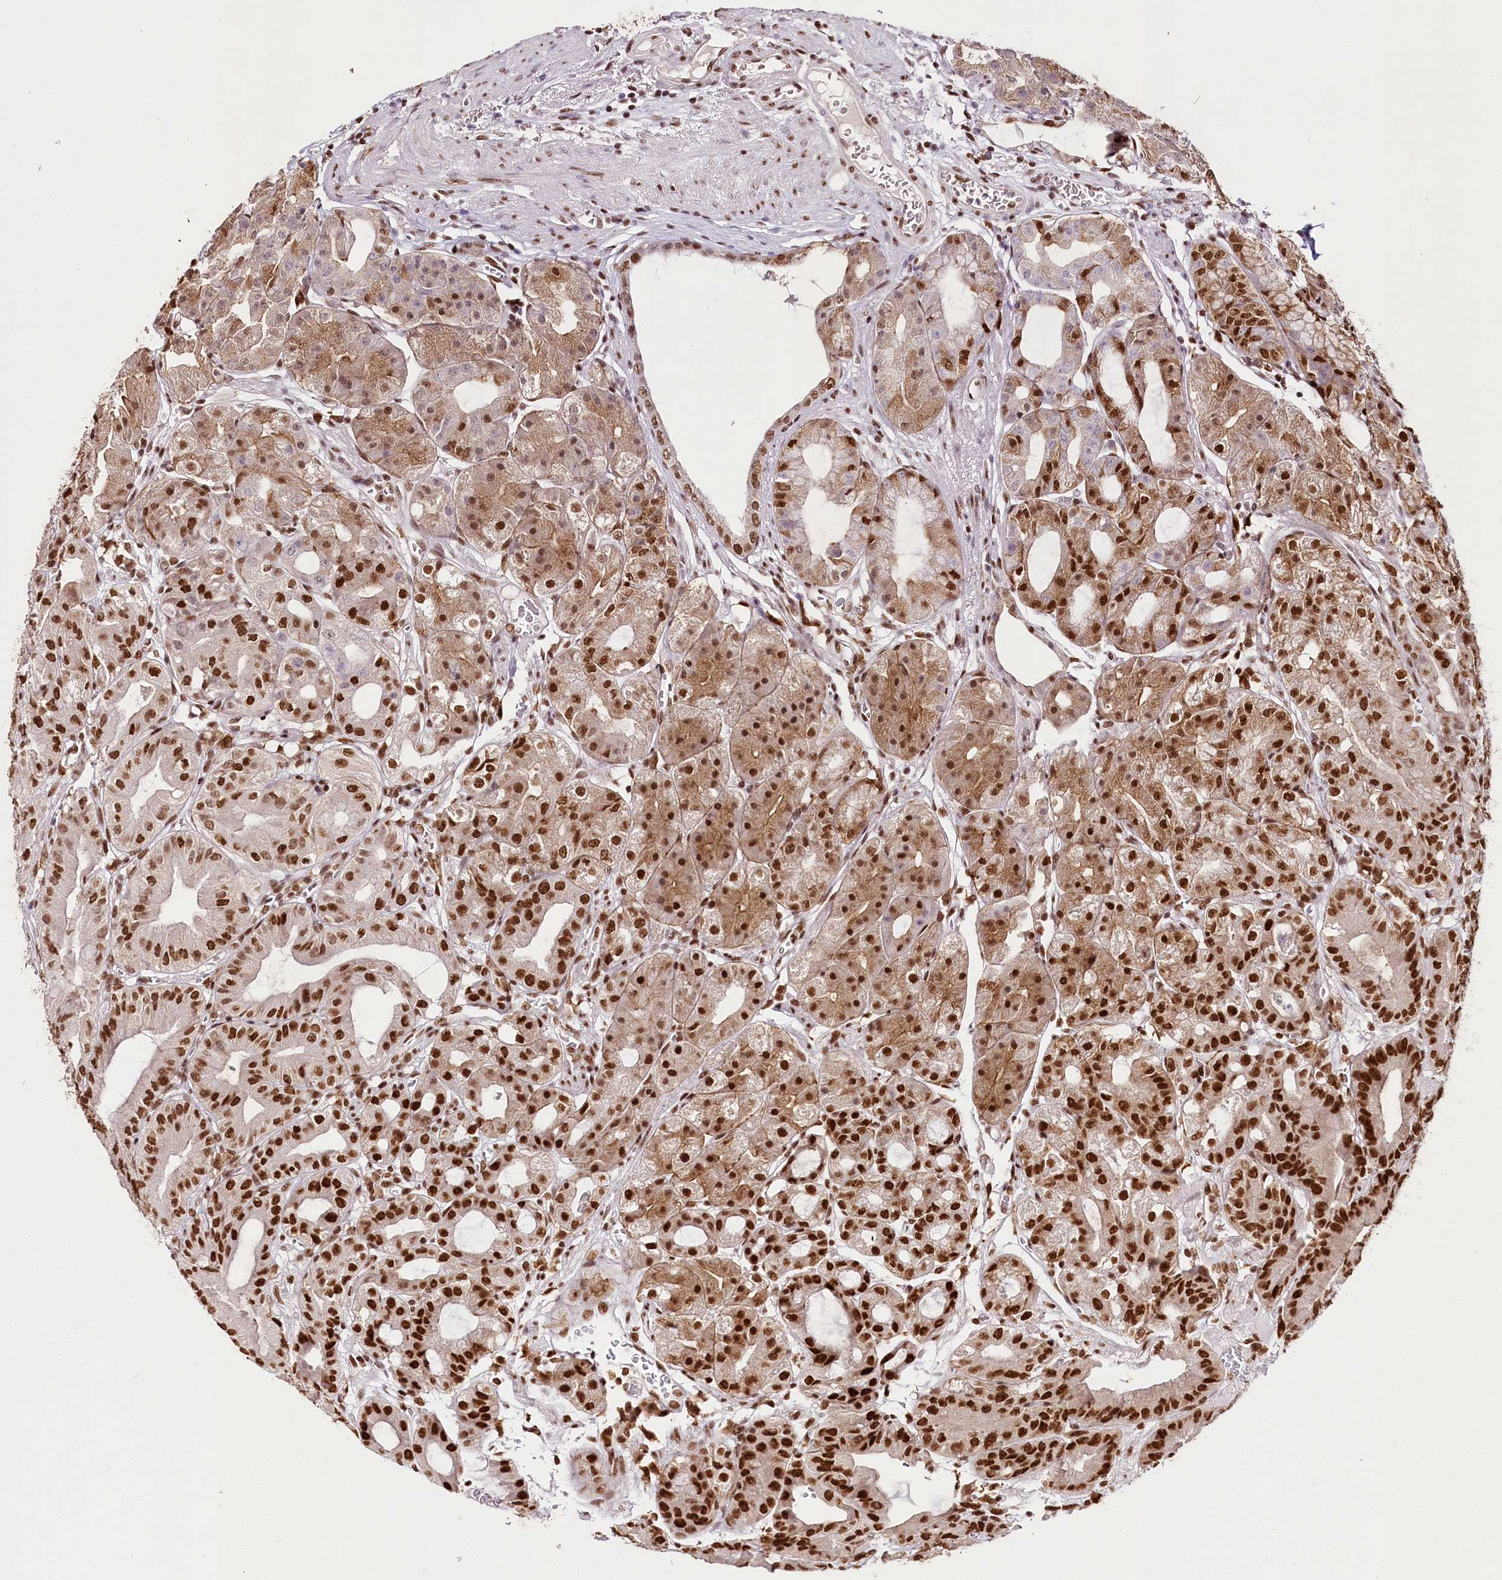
{"staining": {"intensity": "strong", "quantity": ">75%", "location": "cytoplasmic/membranous,nuclear"}, "tissue": "stomach", "cell_type": "Glandular cells", "image_type": "normal", "snomed": [{"axis": "morphology", "description": "Normal tissue, NOS"}, {"axis": "topography", "description": "Stomach, upper"}, {"axis": "topography", "description": "Stomach, lower"}], "caption": "Normal stomach reveals strong cytoplasmic/membranous,nuclear staining in about >75% of glandular cells (DAB (3,3'-diaminobenzidine) IHC, brown staining for protein, blue staining for nuclei)..", "gene": "SMARCE1", "patient": {"sex": "male", "age": 71}}